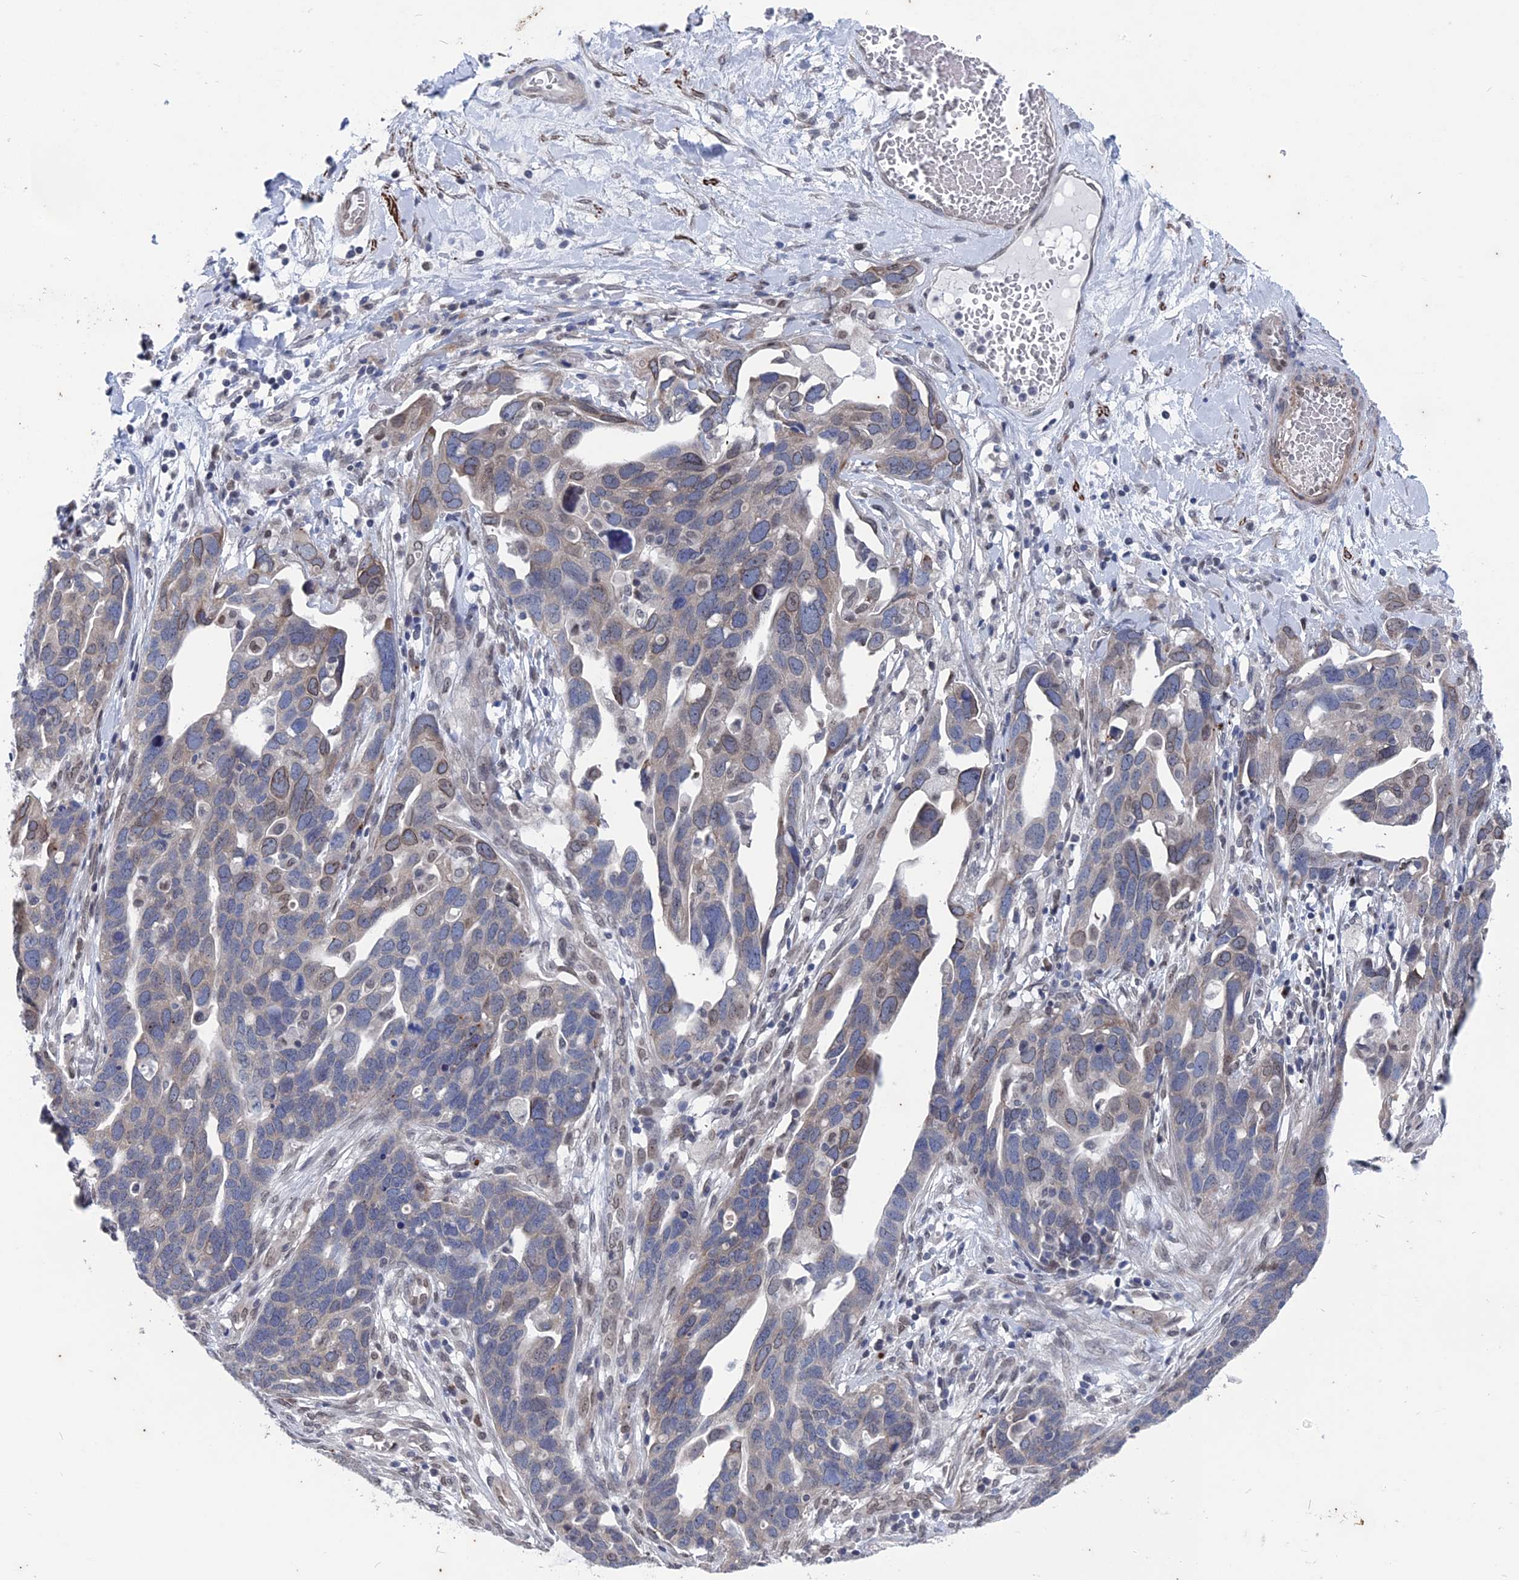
{"staining": {"intensity": "weak", "quantity": "<25%", "location": "cytoplasmic/membranous"}, "tissue": "ovarian cancer", "cell_type": "Tumor cells", "image_type": "cancer", "snomed": [{"axis": "morphology", "description": "Cystadenocarcinoma, serous, NOS"}, {"axis": "topography", "description": "Ovary"}], "caption": "High power microscopy photomicrograph of an IHC image of ovarian serous cystadenocarcinoma, revealing no significant staining in tumor cells.", "gene": "MTRF1", "patient": {"sex": "female", "age": 54}}